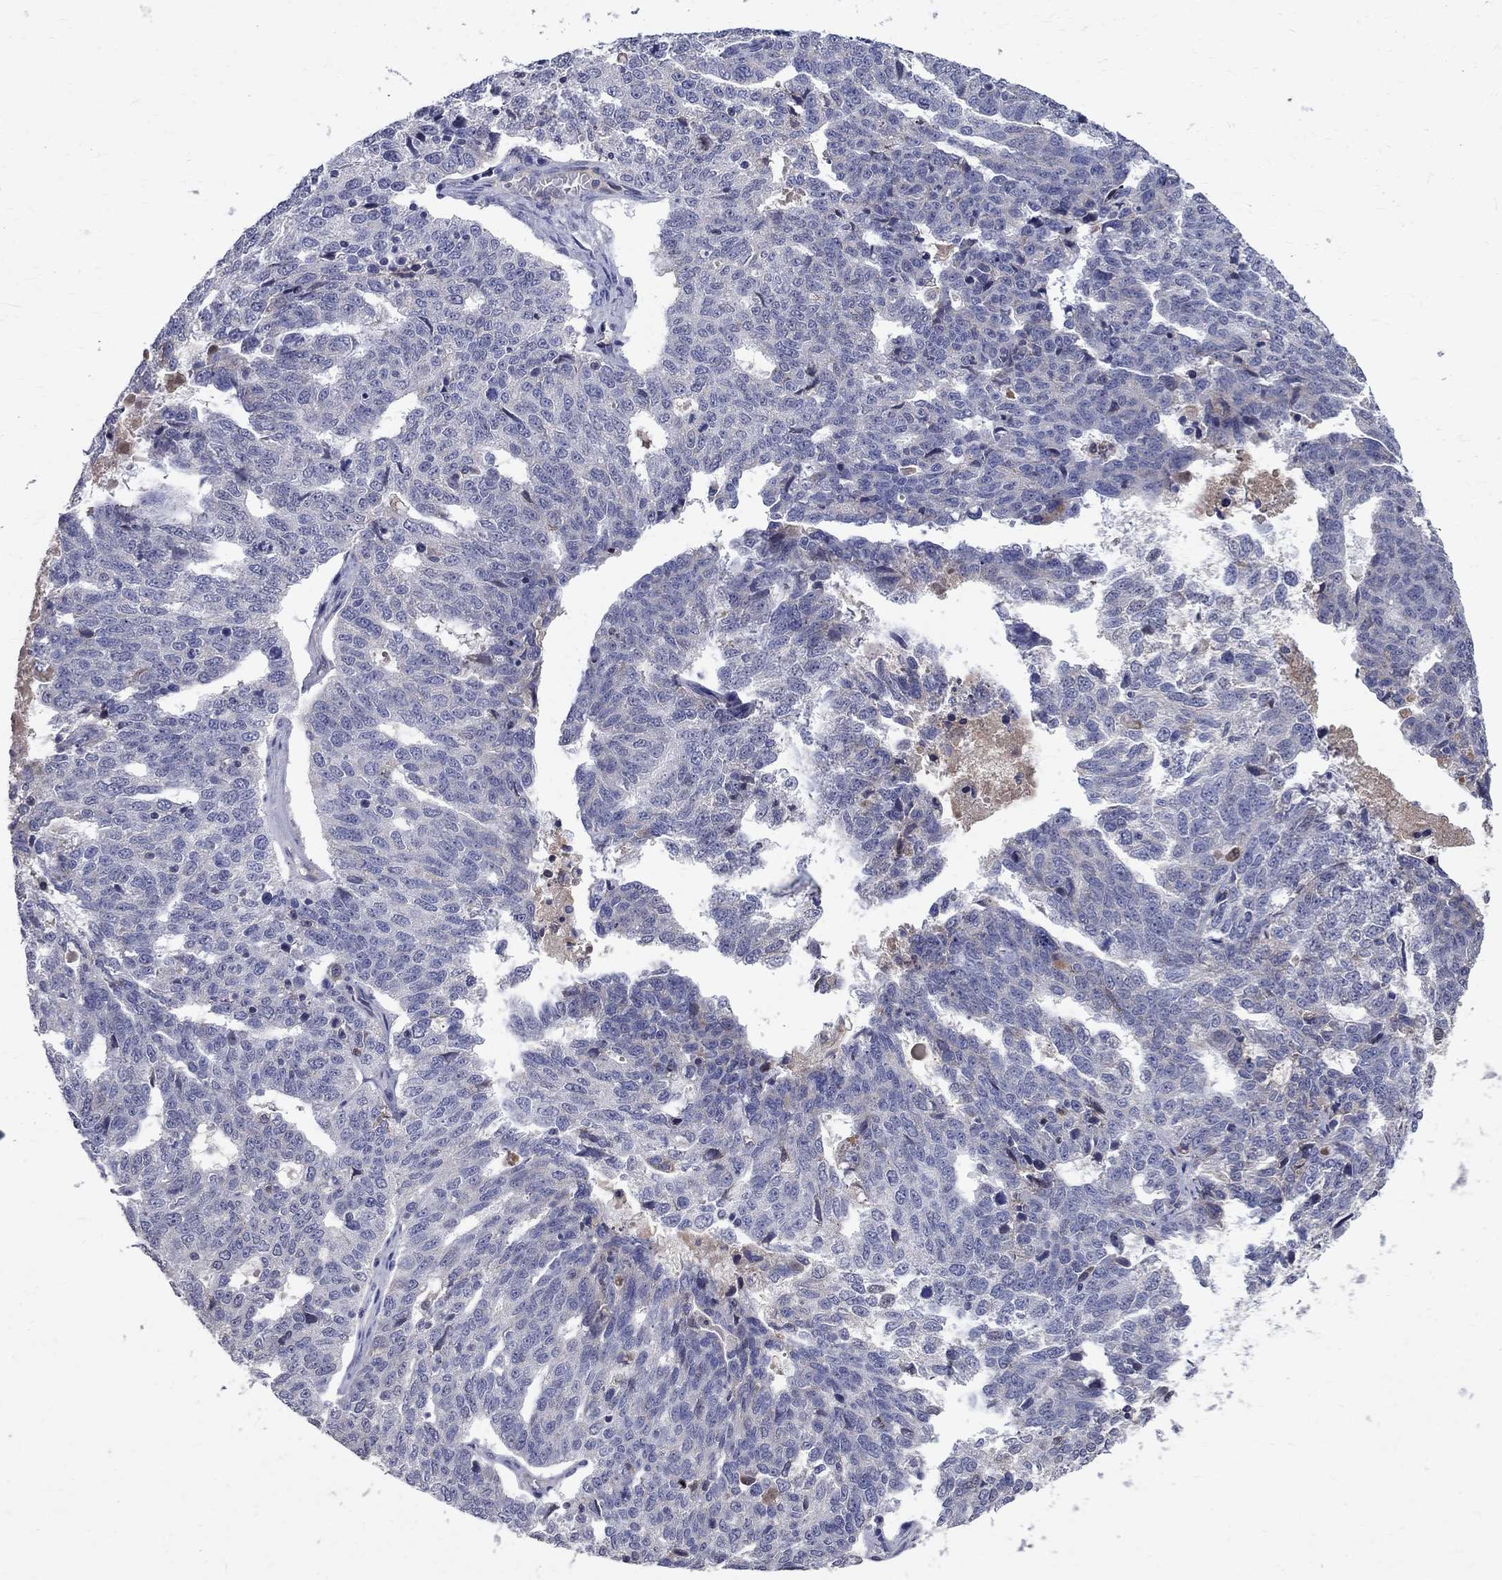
{"staining": {"intensity": "negative", "quantity": "none", "location": "none"}, "tissue": "ovarian cancer", "cell_type": "Tumor cells", "image_type": "cancer", "snomed": [{"axis": "morphology", "description": "Cystadenocarcinoma, serous, NOS"}, {"axis": "topography", "description": "Ovary"}], "caption": "This is an IHC image of human ovarian serous cystadenocarcinoma. There is no positivity in tumor cells.", "gene": "SLC4A10", "patient": {"sex": "female", "age": 71}}